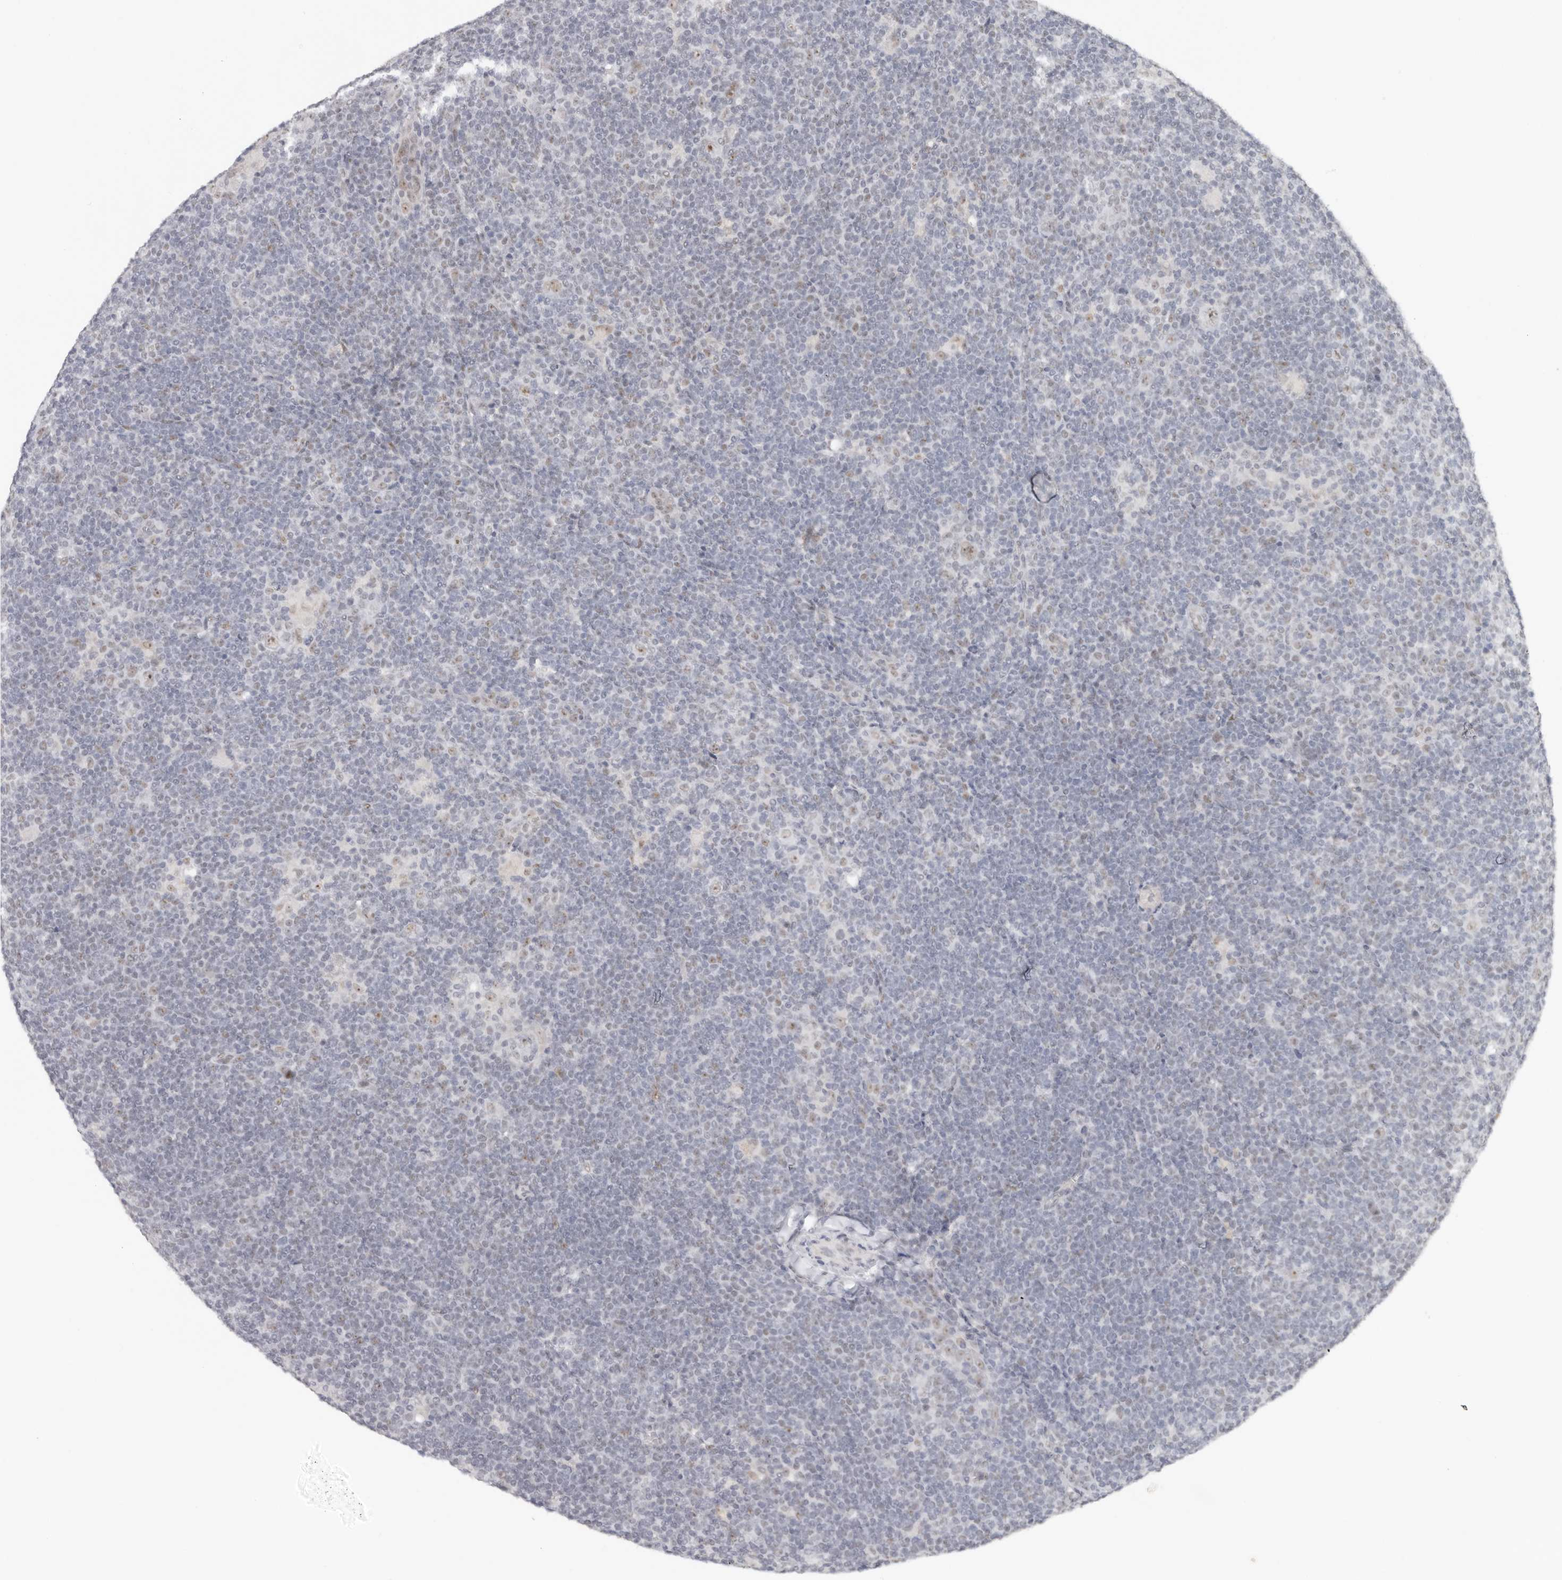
{"staining": {"intensity": "moderate", "quantity": ">75%", "location": "nuclear"}, "tissue": "lymphoma", "cell_type": "Tumor cells", "image_type": "cancer", "snomed": [{"axis": "morphology", "description": "Hodgkin's disease, NOS"}, {"axis": "topography", "description": "Lymph node"}], "caption": "Lymphoma was stained to show a protein in brown. There is medium levels of moderate nuclear expression in approximately >75% of tumor cells. The protein of interest is shown in brown color, while the nuclei are stained blue.", "gene": "LARP7", "patient": {"sex": "female", "age": 57}}